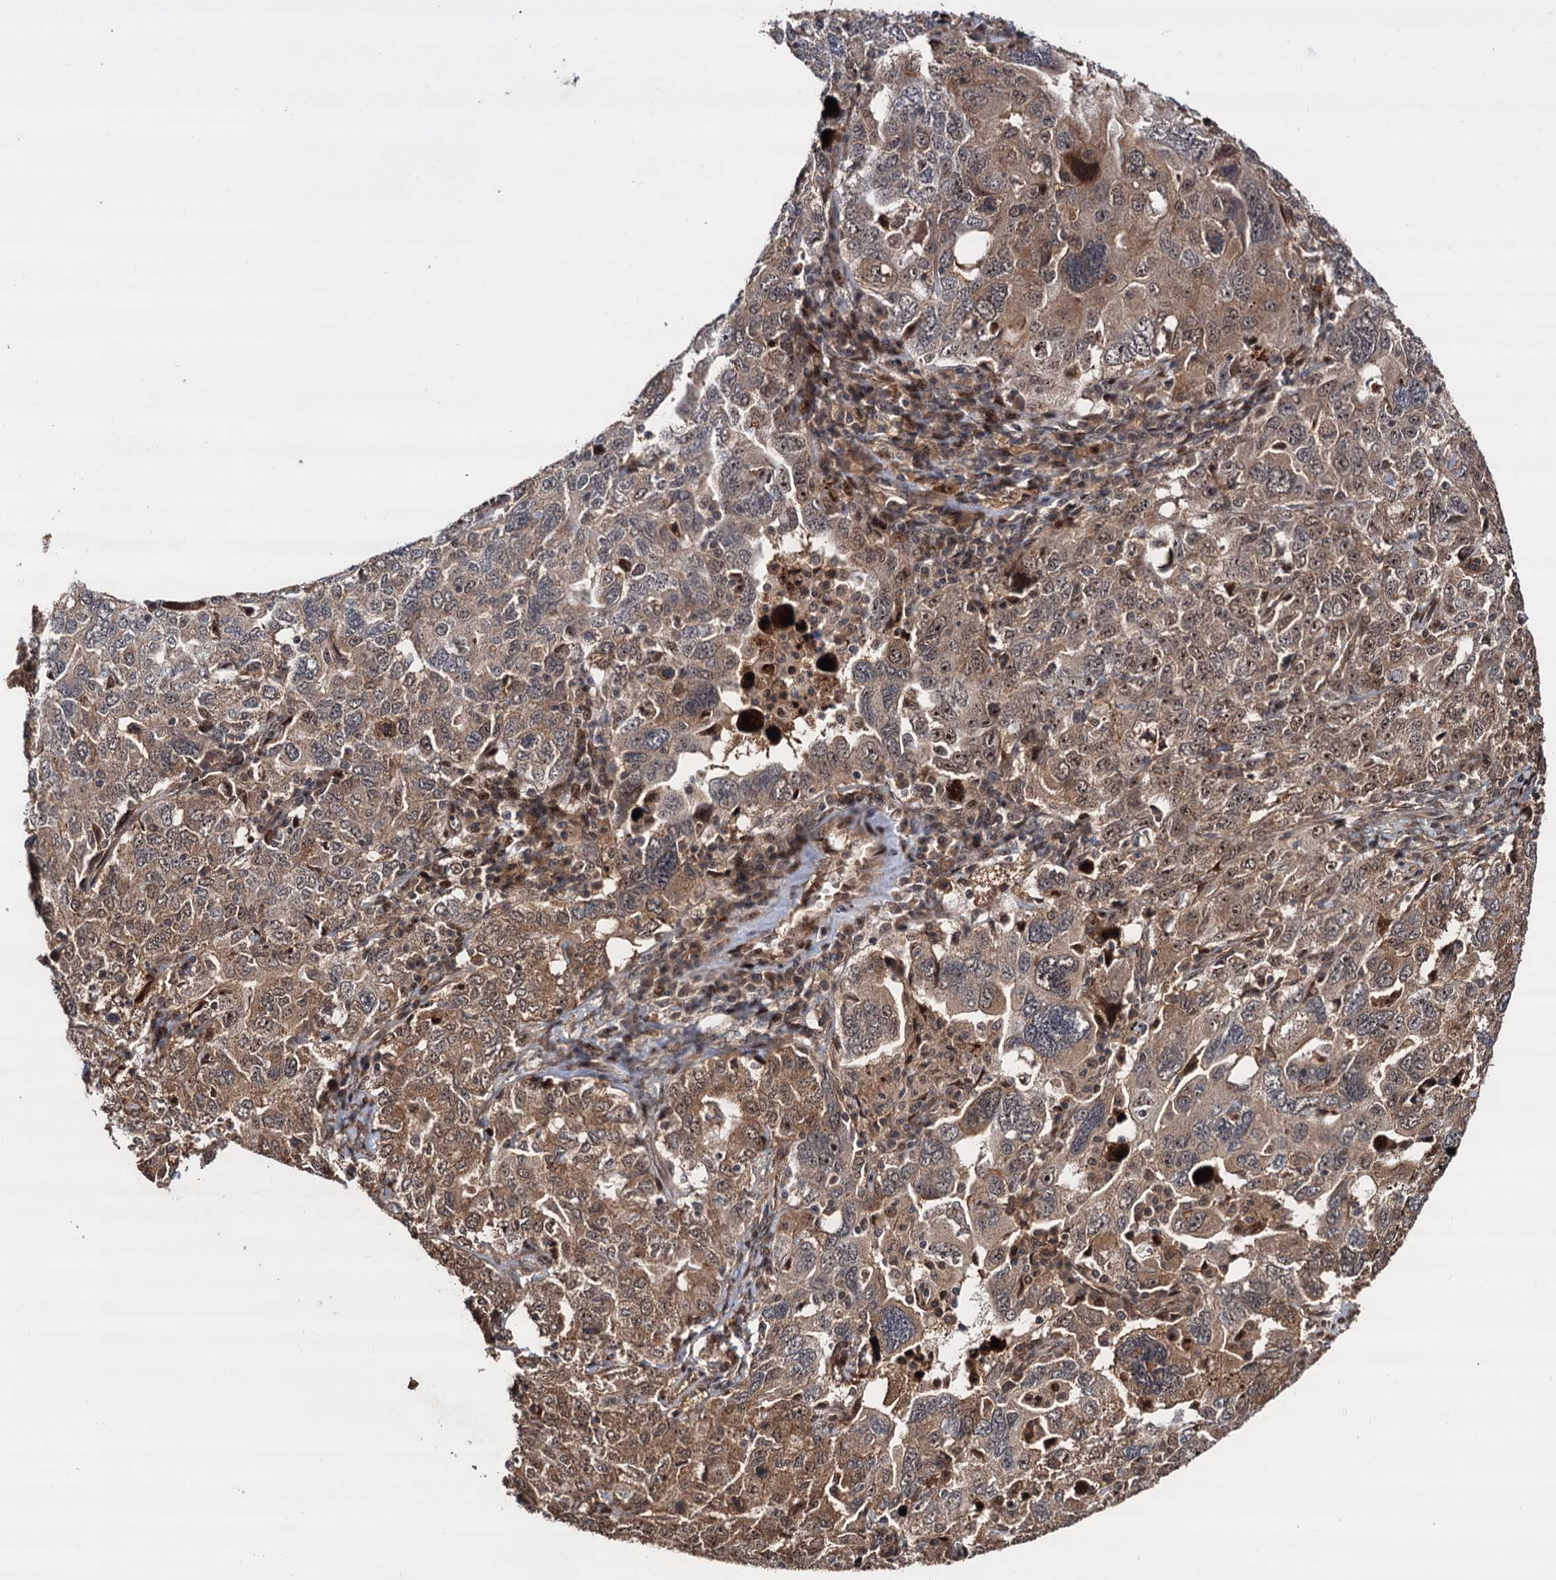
{"staining": {"intensity": "moderate", "quantity": "25%-75%", "location": "cytoplasmic/membranous,nuclear"}, "tissue": "ovarian cancer", "cell_type": "Tumor cells", "image_type": "cancer", "snomed": [{"axis": "morphology", "description": "Carcinoma, endometroid"}, {"axis": "topography", "description": "Ovary"}], "caption": "Brown immunohistochemical staining in human ovarian endometroid carcinoma demonstrates moderate cytoplasmic/membranous and nuclear staining in approximately 25%-75% of tumor cells.", "gene": "PIGB", "patient": {"sex": "female", "age": 62}}